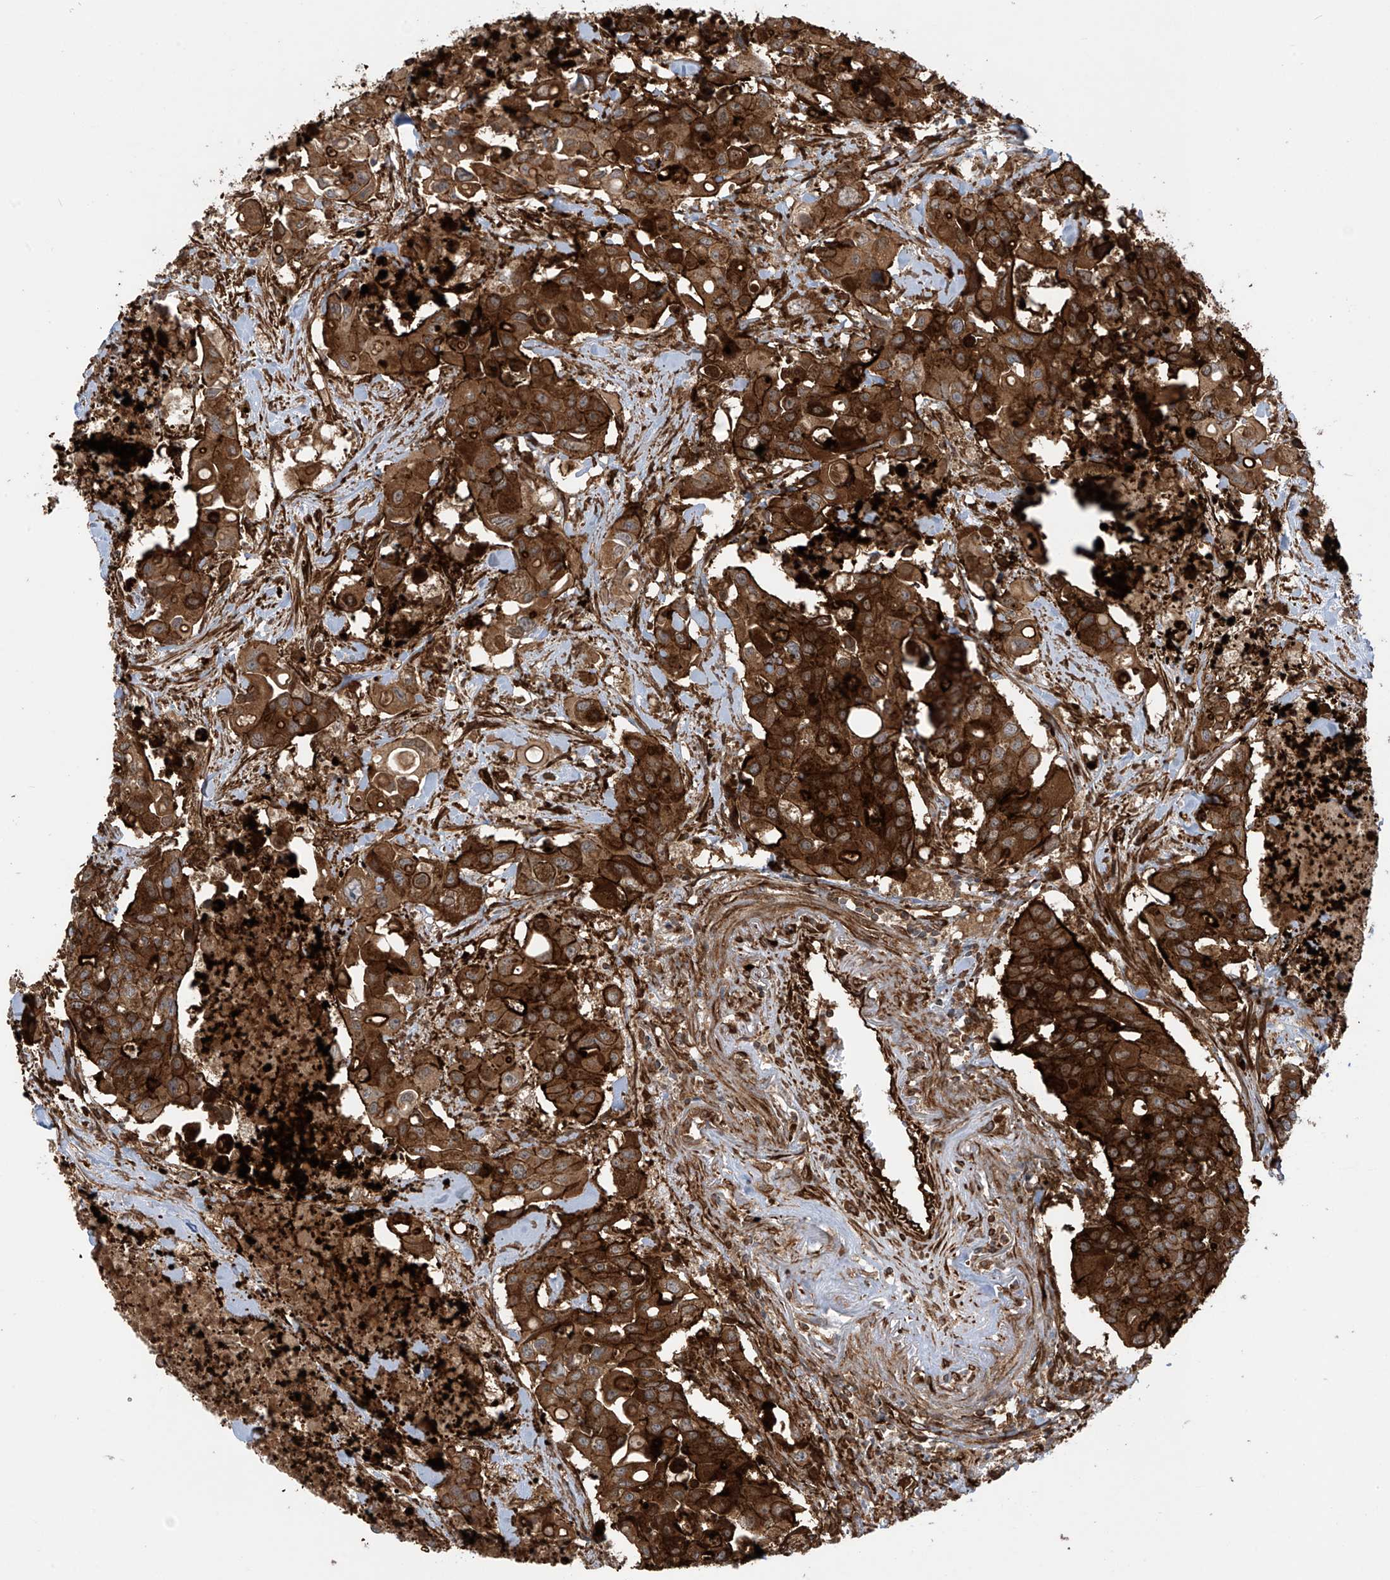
{"staining": {"intensity": "strong", "quantity": ">75%", "location": "cytoplasmic/membranous"}, "tissue": "colorectal cancer", "cell_type": "Tumor cells", "image_type": "cancer", "snomed": [{"axis": "morphology", "description": "Adenocarcinoma, NOS"}, {"axis": "topography", "description": "Colon"}], "caption": "Strong cytoplasmic/membranous protein staining is seen in approximately >75% of tumor cells in colorectal cancer (adenocarcinoma).", "gene": "SLC9A2", "patient": {"sex": "male", "age": 77}}